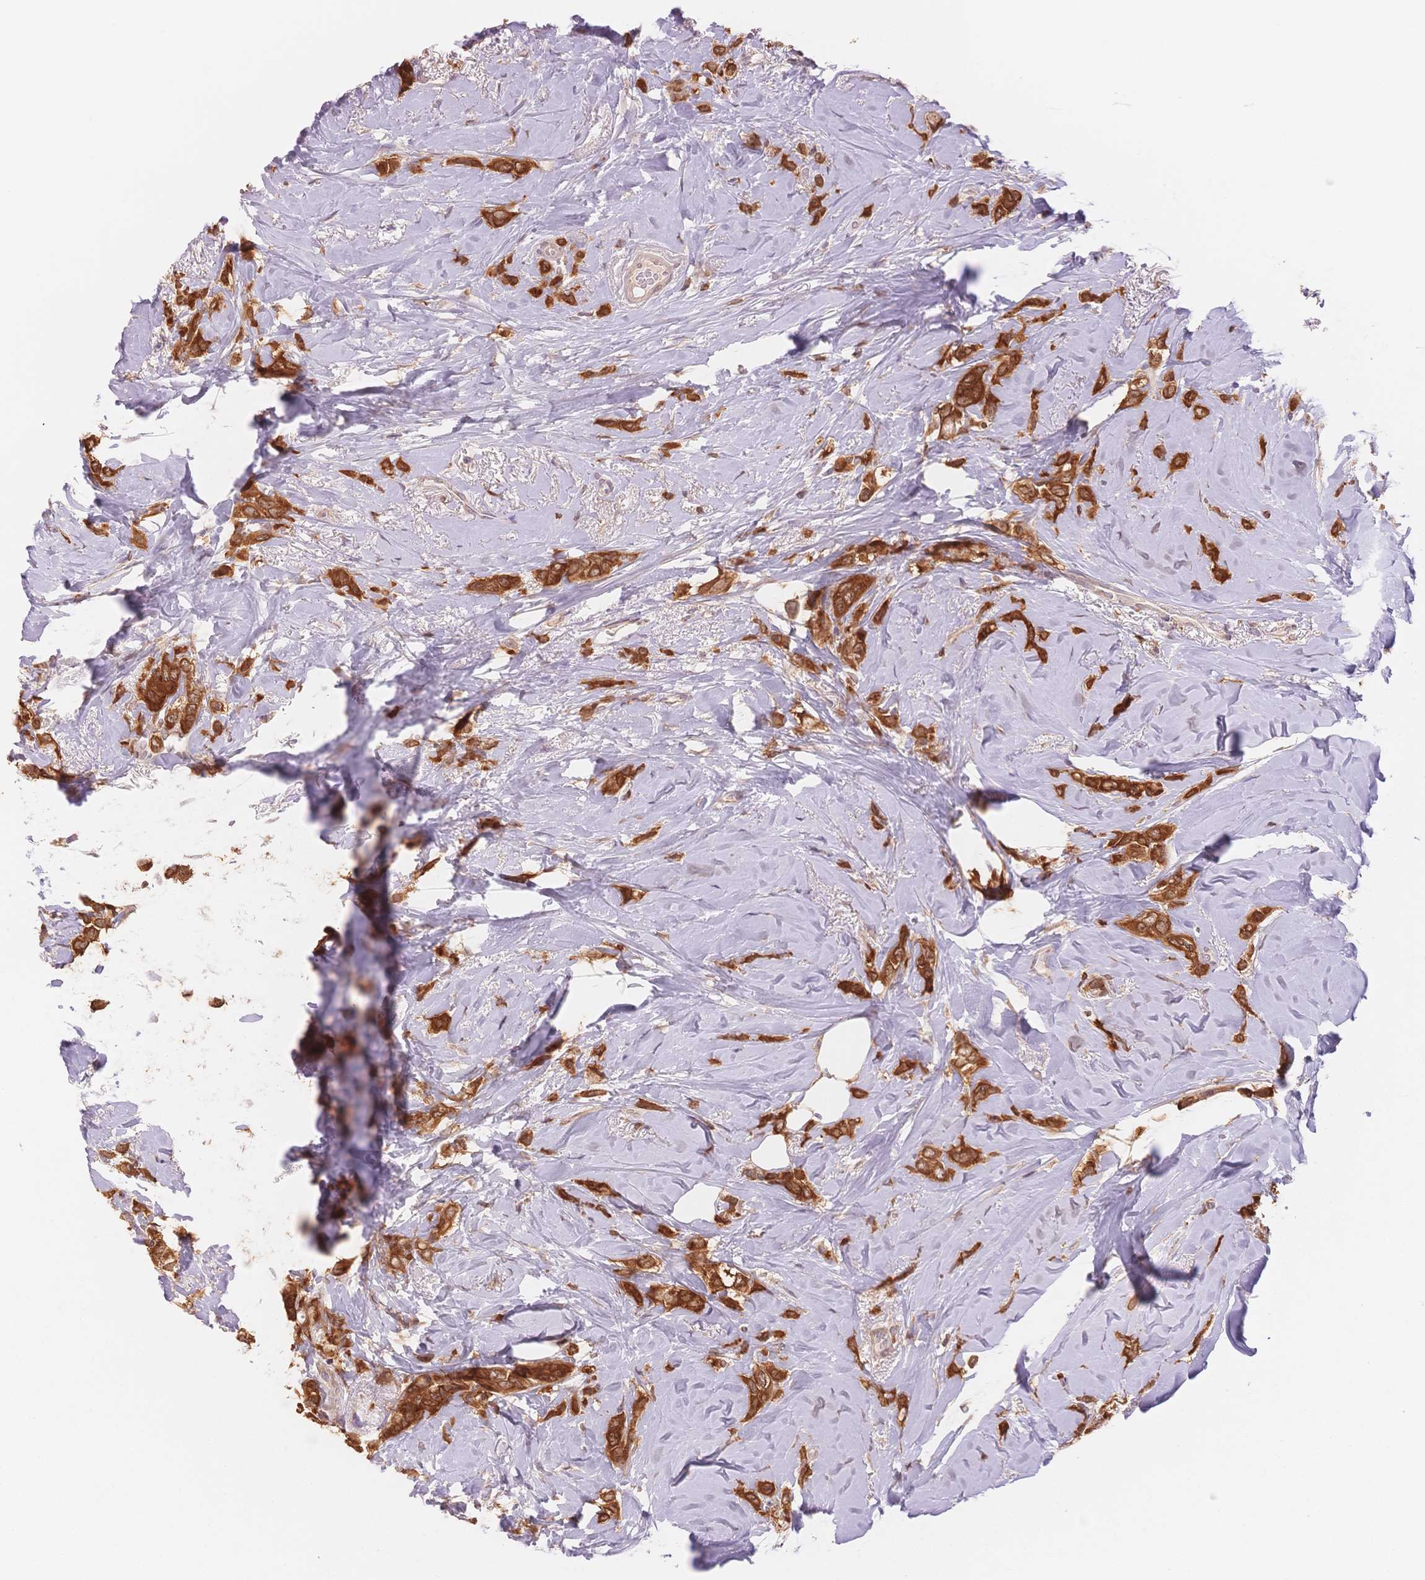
{"staining": {"intensity": "strong", "quantity": ">75%", "location": "cytoplasmic/membranous"}, "tissue": "breast cancer", "cell_type": "Tumor cells", "image_type": "cancer", "snomed": [{"axis": "morphology", "description": "Lobular carcinoma"}, {"axis": "topography", "description": "Breast"}], "caption": "Breast cancer stained with a brown dye displays strong cytoplasmic/membranous positive staining in approximately >75% of tumor cells.", "gene": "STK39", "patient": {"sex": "female", "age": 66}}